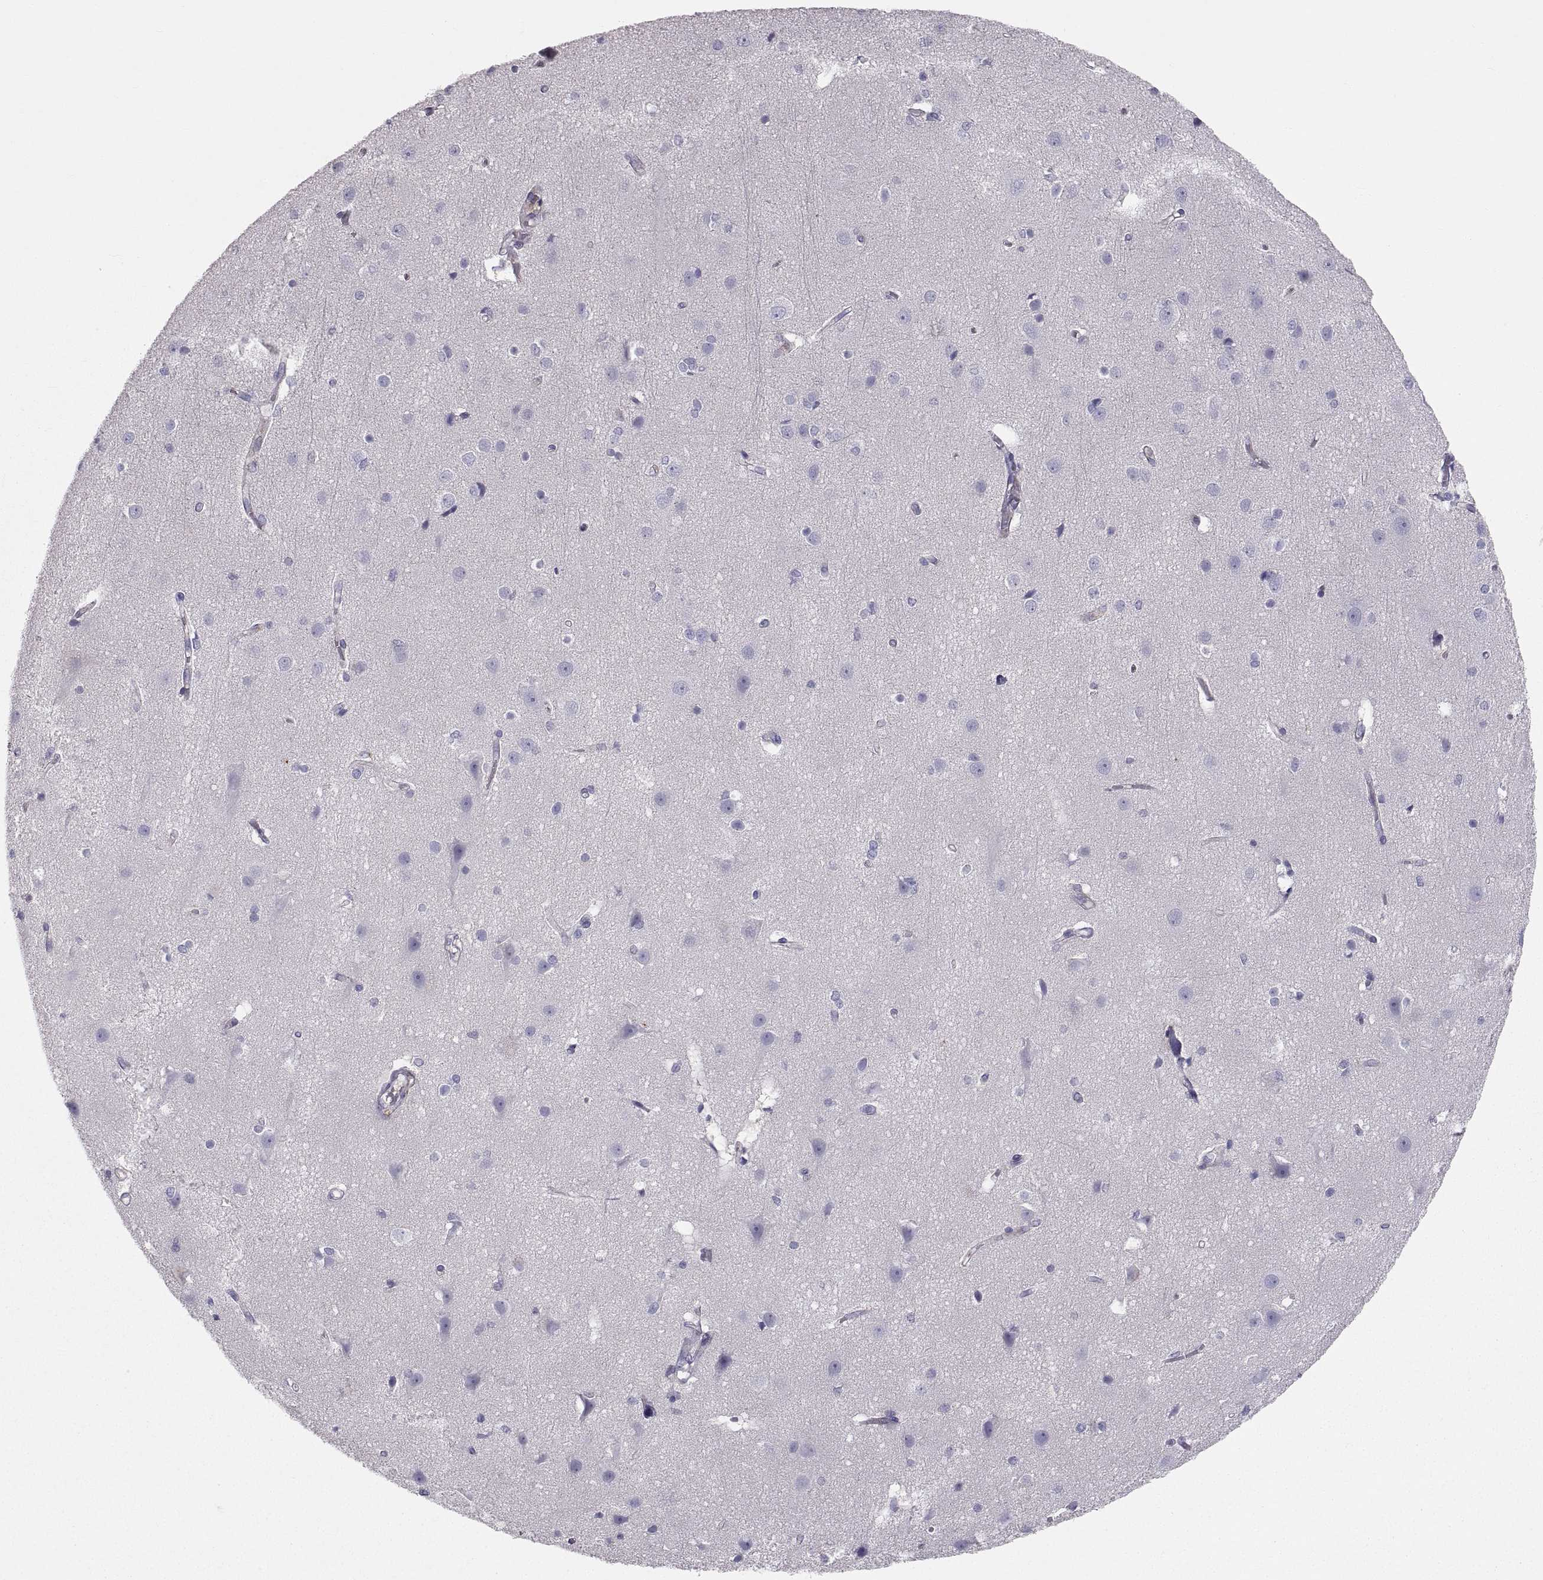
{"staining": {"intensity": "negative", "quantity": "none", "location": "none"}, "tissue": "cerebral cortex", "cell_type": "Endothelial cells", "image_type": "normal", "snomed": [{"axis": "morphology", "description": "Normal tissue, NOS"}, {"axis": "topography", "description": "Cerebral cortex"}], "caption": "High power microscopy micrograph of an IHC image of normal cerebral cortex, revealing no significant expression in endothelial cells.", "gene": "RALB", "patient": {"sex": "male", "age": 37}}